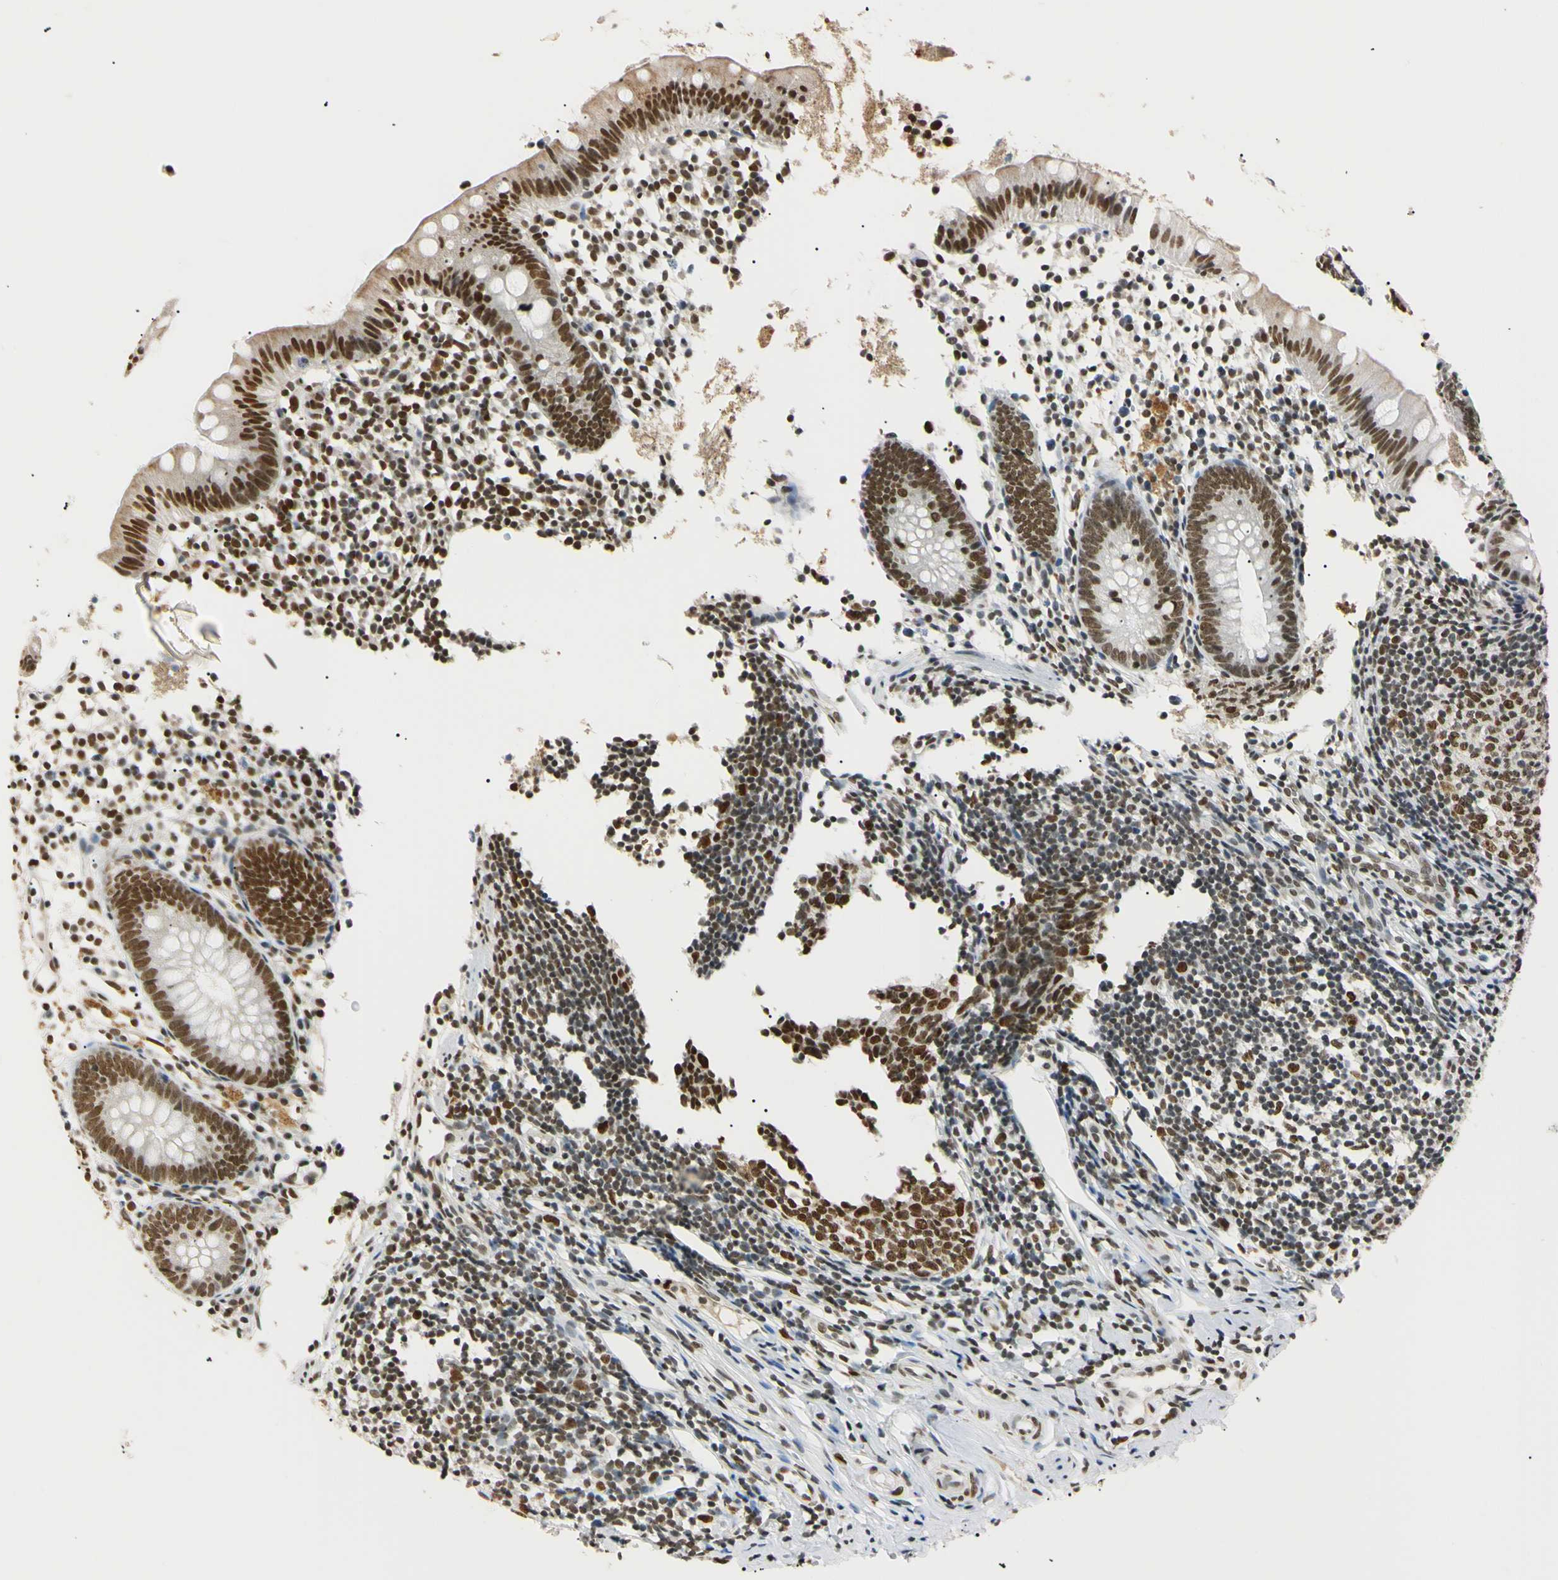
{"staining": {"intensity": "strong", "quantity": ">75%", "location": "nuclear"}, "tissue": "appendix", "cell_type": "Glandular cells", "image_type": "normal", "snomed": [{"axis": "morphology", "description": "Normal tissue, NOS"}, {"axis": "topography", "description": "Appendix"}], "caption": "The photomicrograph shows immunohistochemical staining of normal appendix. There is strong nuclear positivity is appreciated in approximately >75% of glandular cells.", "gene": "SMARCA5", "patient": {"sex": "female", "age": 20}}